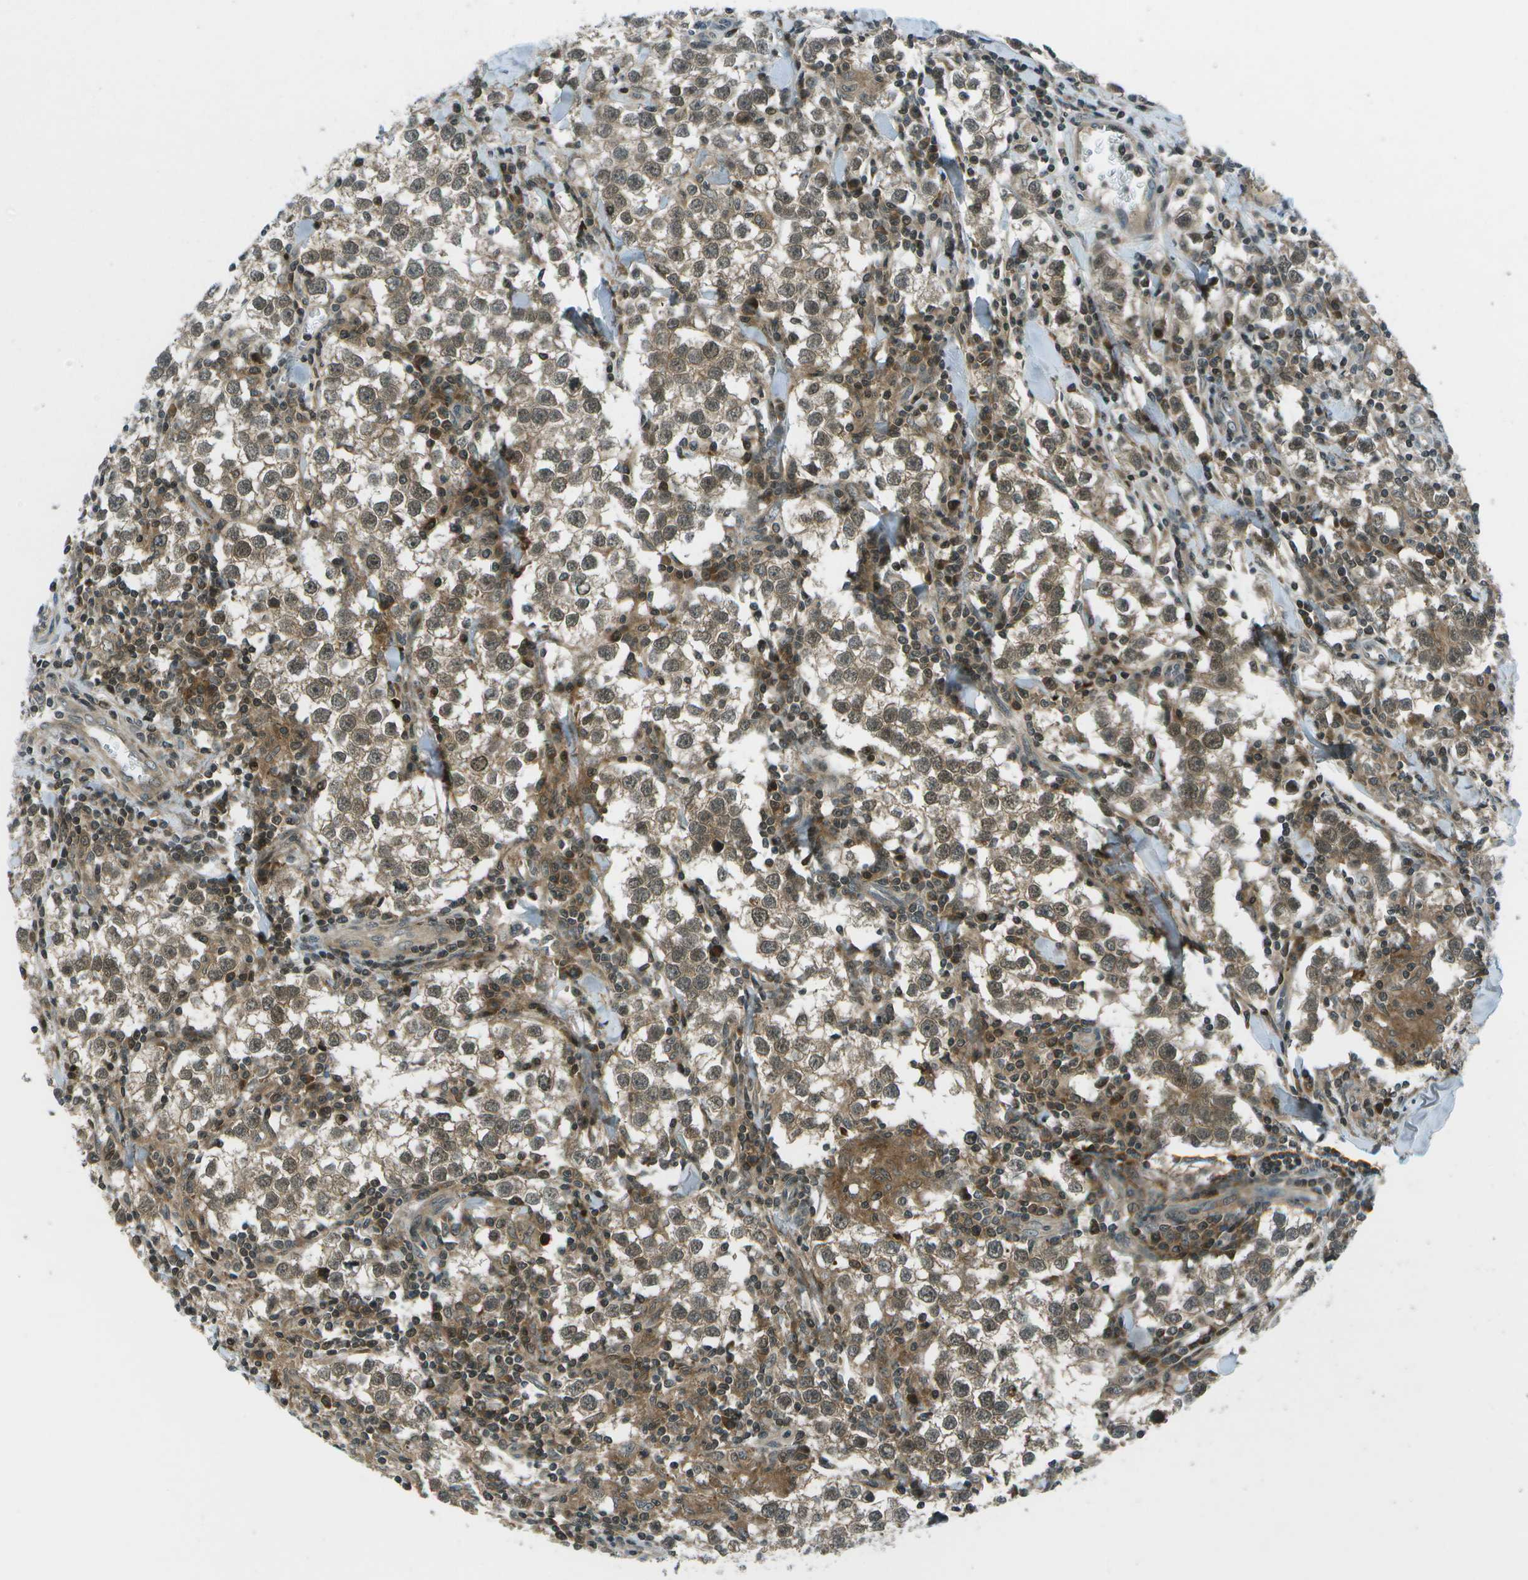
{"staining": {"intensity": "moderate", "quantity": ">75%", "location": "cytoplasmic/membranous,nuclear"}, "tissue": "testis cancer", "cell_type": "Tumor cells", "image_type": "cancer", "snomed": [{"axis": "morphology", "description": "Seminoma, NOS"}, {"axis": "morphology", "description": "Carcinoma, Embryonal, NOS"}, {"axis": "topography", "description": "Testis"}], "caption": "DAB immunohistochemical staining of embryonal carcinoma (testis) shows moderate cytoplasmic/membranous and nuclear protein expression in about >75% of tumor cells. (DAB IHC, brown staining for protein, blue staining for nuclei).", "gene": "TMEM19", "patient": {"sex": "male", "age": 36}}